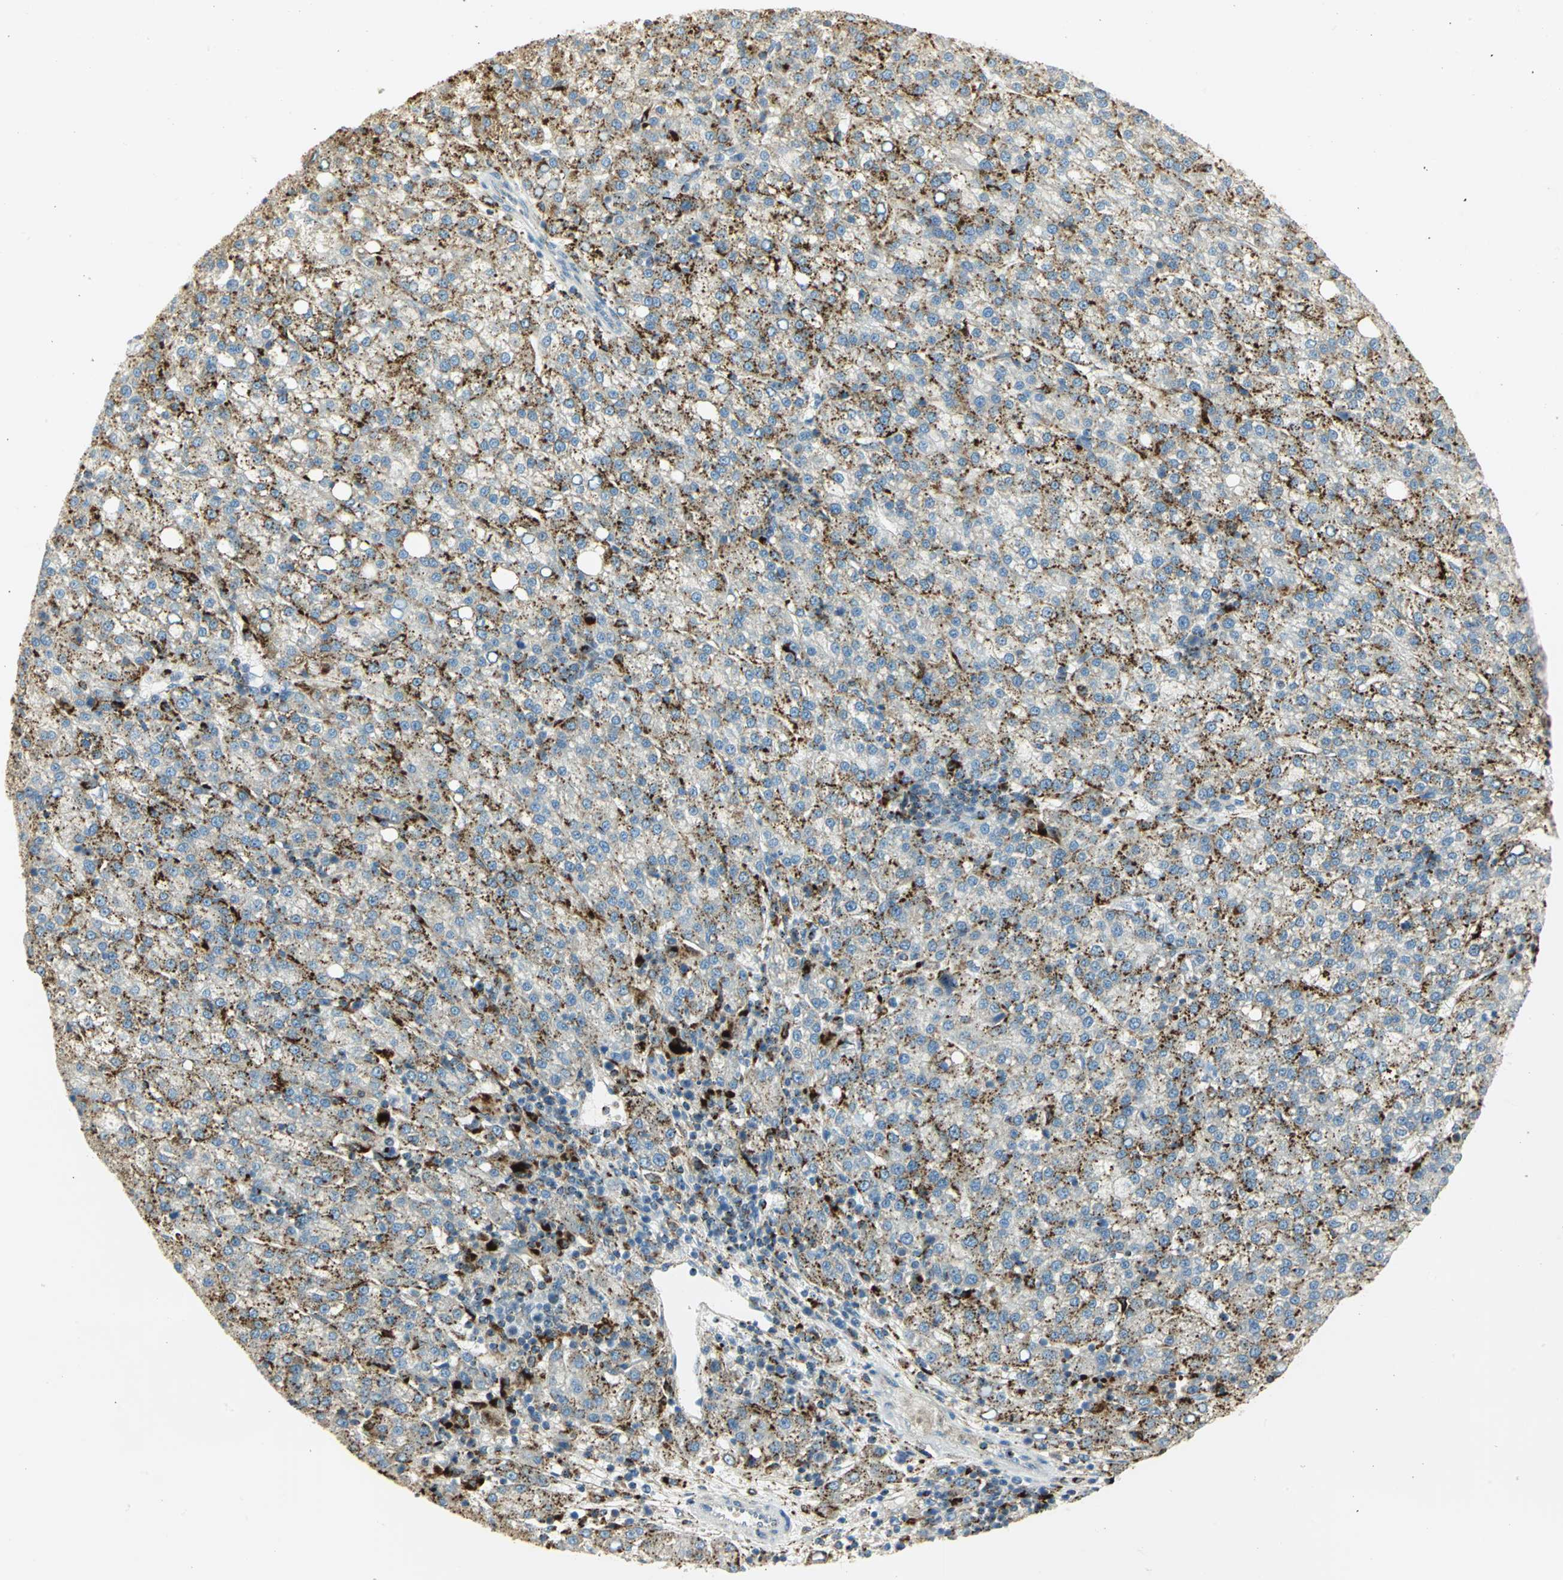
{"staining": {"intensity": "moderate", "quantity": ">75%", "location": "cytoplasmic/membranous"}, "tissue": "liver cancer", "cell_type": "Tumor cells", "image_type": "cancer", "snomed": [{"axis": "morphology", "description": "Carcinoma, Hepatocellular, NOS"}, {"axis": "topography", "description": "Liver"}], "caption": "Protein expression analysis of human liver cancer (hepatocellular carcinoma) reveals moderate cytoplasmic/membranous expression in approximately >75% of tumor cells.", "gene": "ARSA", "patient": {"sex": "female", "age": 58}}